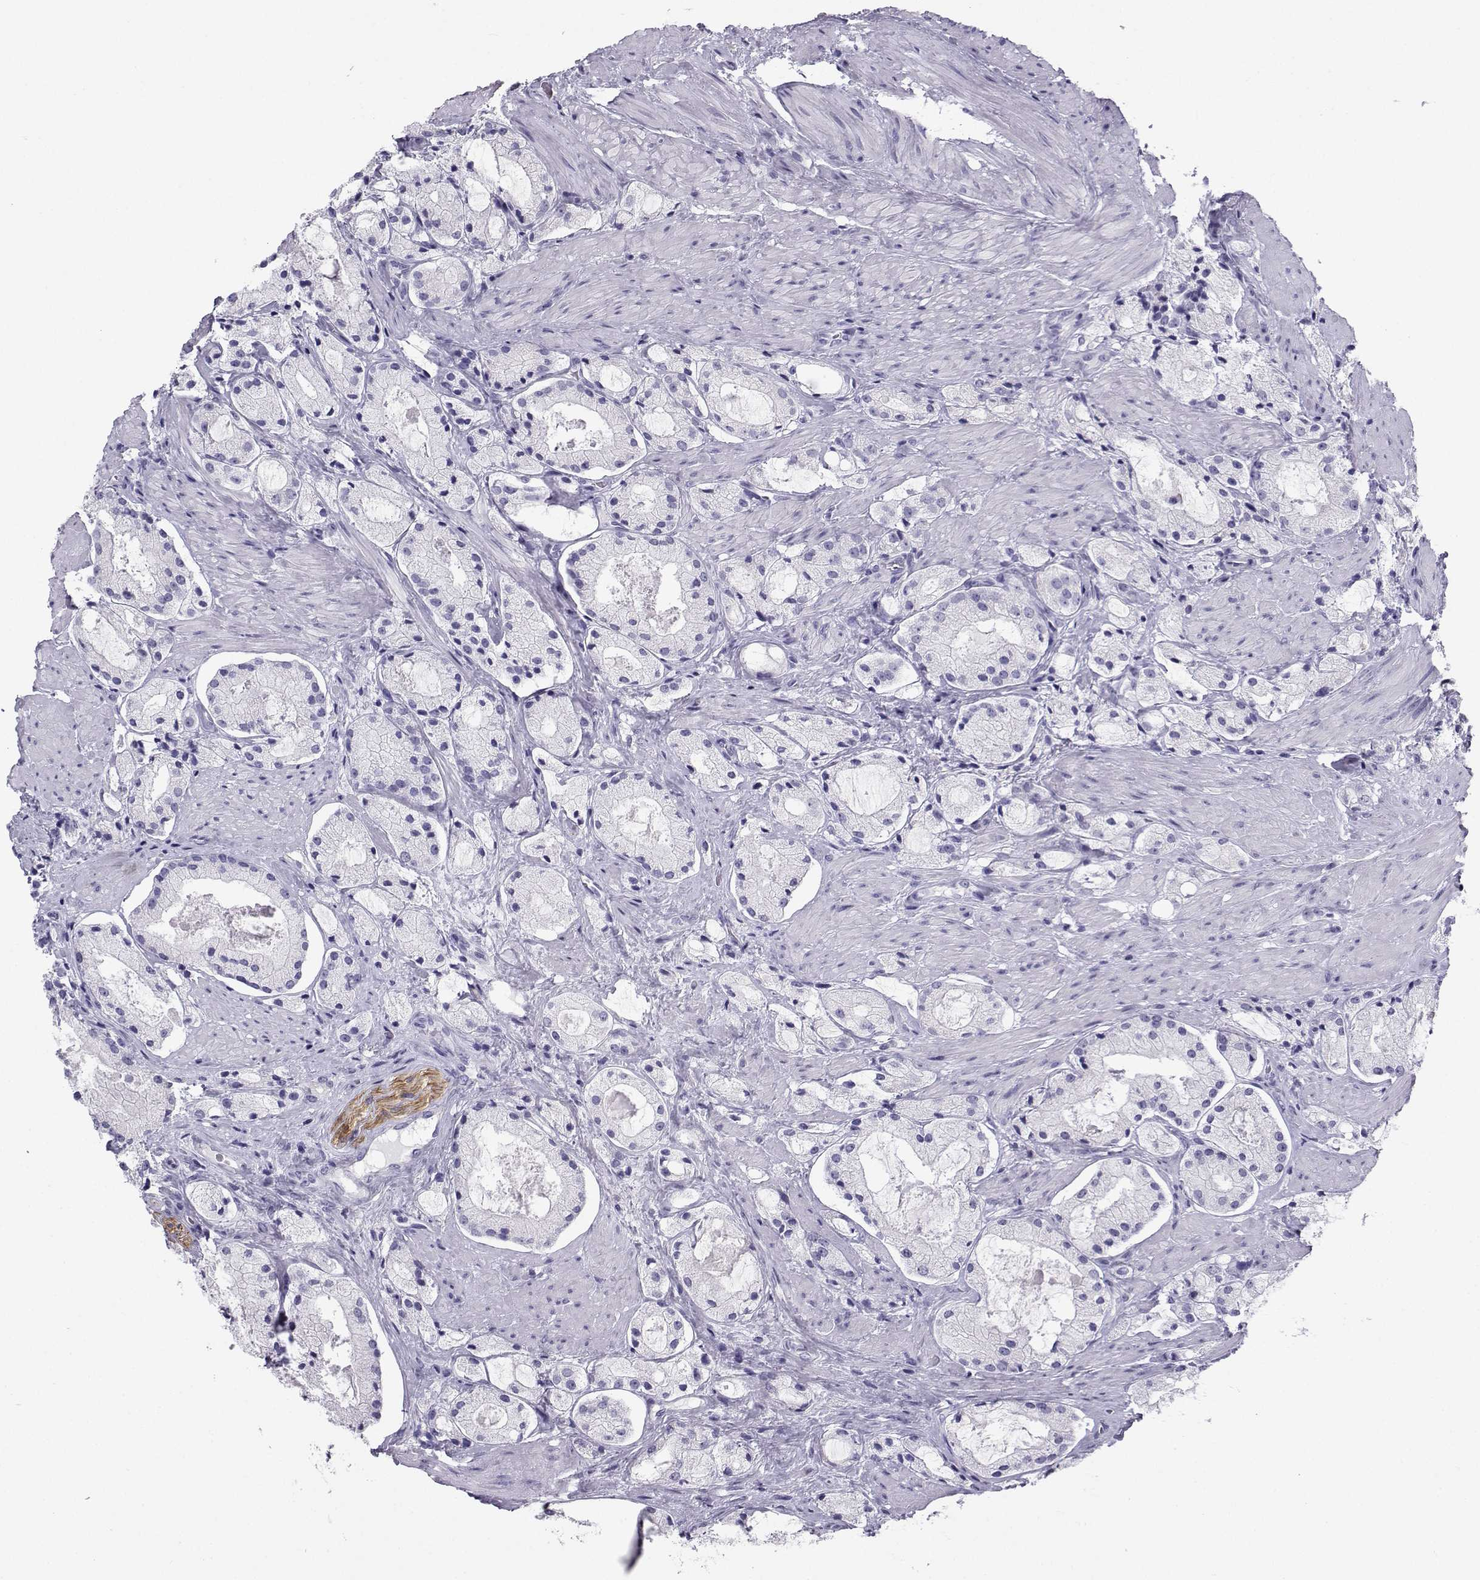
{"staining": {"intensity": "negative", "quantity": "none", "location": "none"}, "tissue": "prostate cancer", "cell_type": "Tumor cells", "image_type": "cancer", "snomed": [{"axis": "morphology", "description": "Adenocarcinoma, NOS"}, {"axis": "morphology", "description": "Adenocarcinoma, High grade"}, {"axis": "topography", "description": "Prostate"}], "caption": "Prostate cancer (adenocarcinoma) stained for a protein using IHC reveals no expression tumor cells.", "gene": "NEFL", "patient": {"sex": "male", "age": 64}}